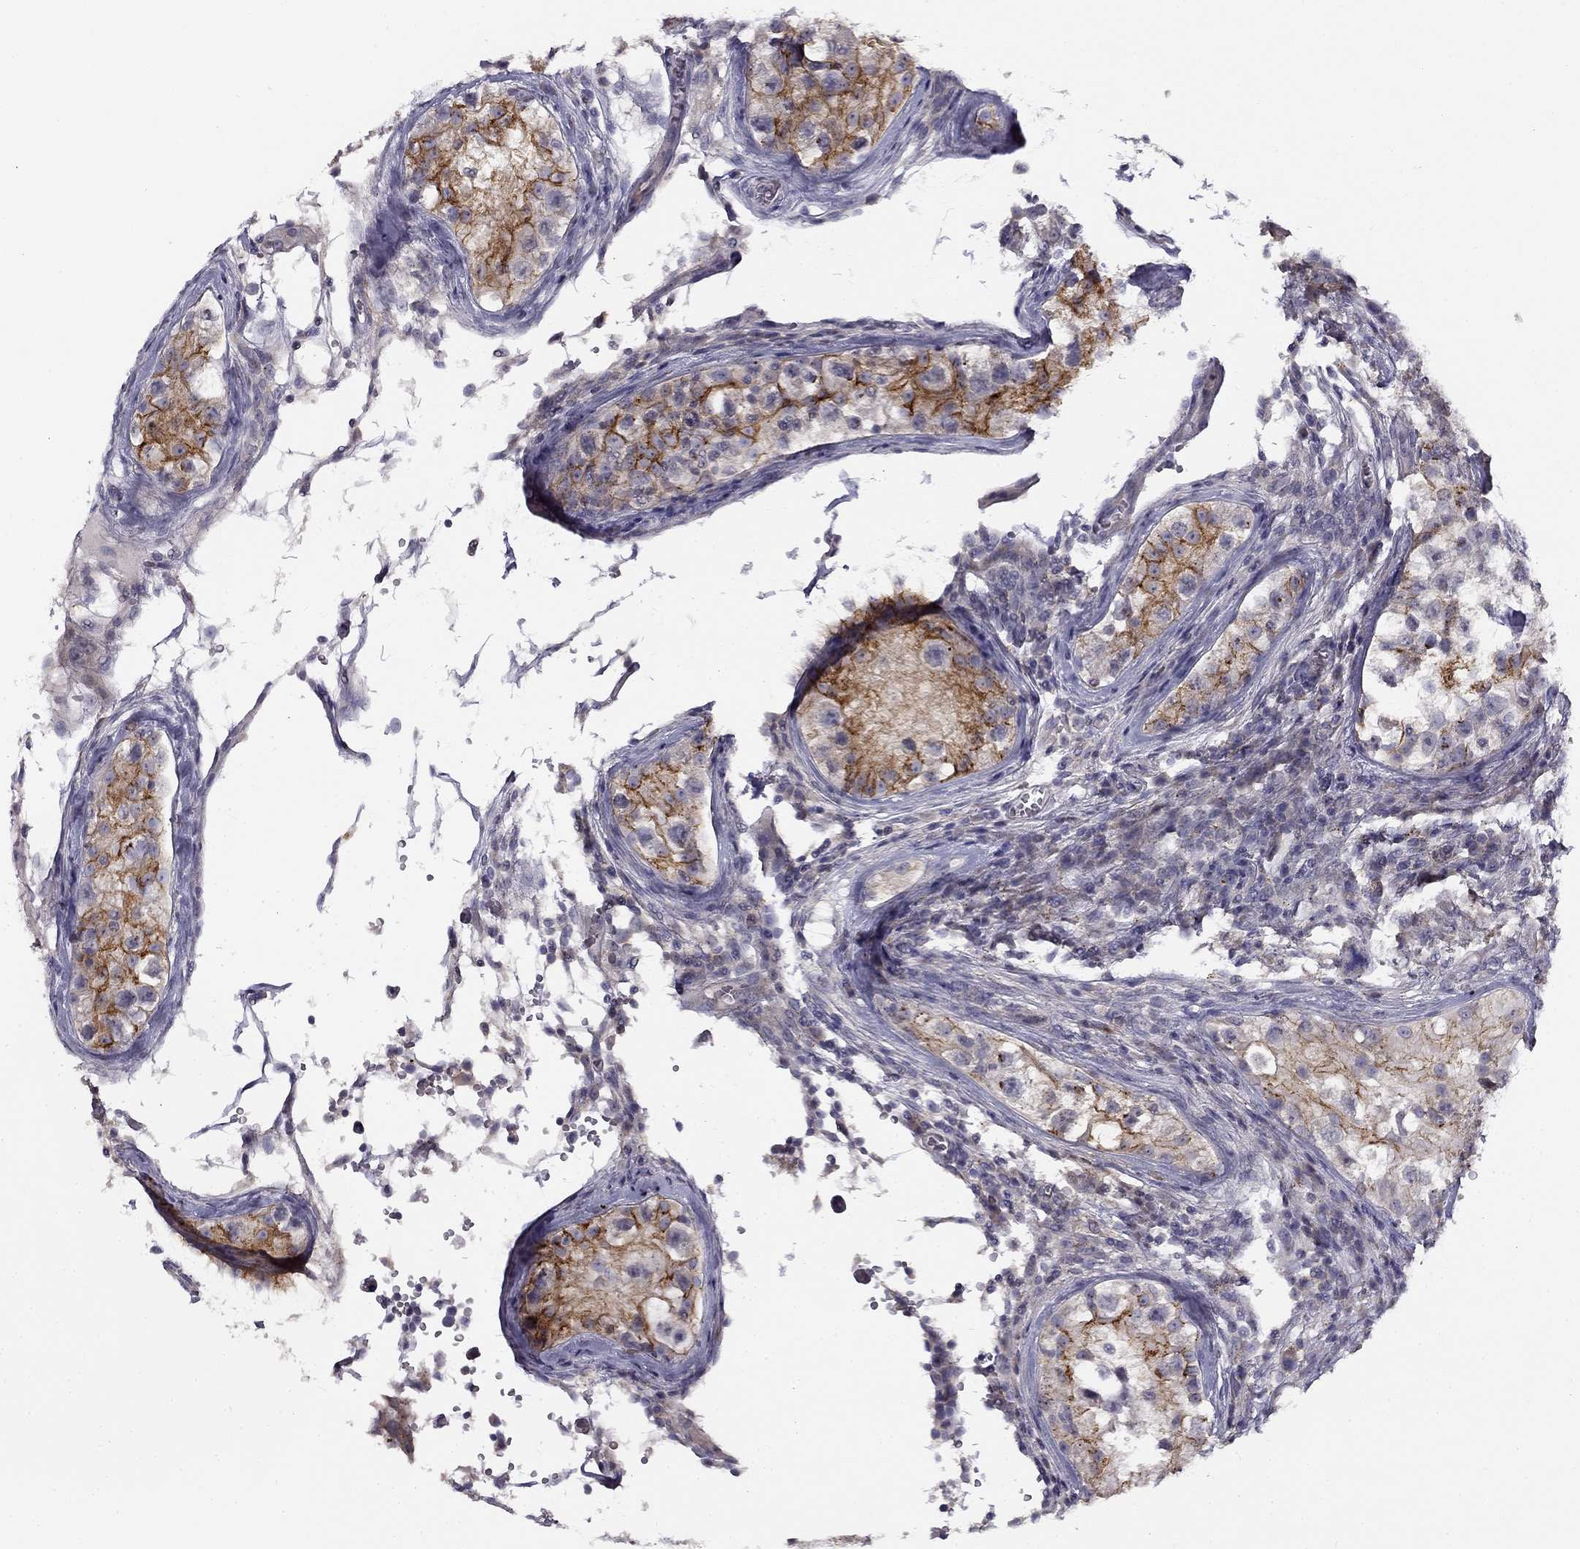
{"staining": {"intensity": "moderate", "quantity": "<25%", "location": "cytoplasmic/membranous"}, "tissue": "testis cancer", "cell_type": "Tumor cells", "image_type": "cancer", "snomed": [{"axis": "morphology", "description": "Carcinoma, Embryonal, NOS"}, {"axis": "topography", "description": "Testis"}], "caption": "Protein staining of embryonal carcinoma (testis) tissue reveals moderate cytoplasmic/membranous positivity in approximately <25% of tumor cells. (IHC, brightfield microscopy, high magnification).", "gene": "CNR1", "patient": {"sex": "male", "age": 23}}